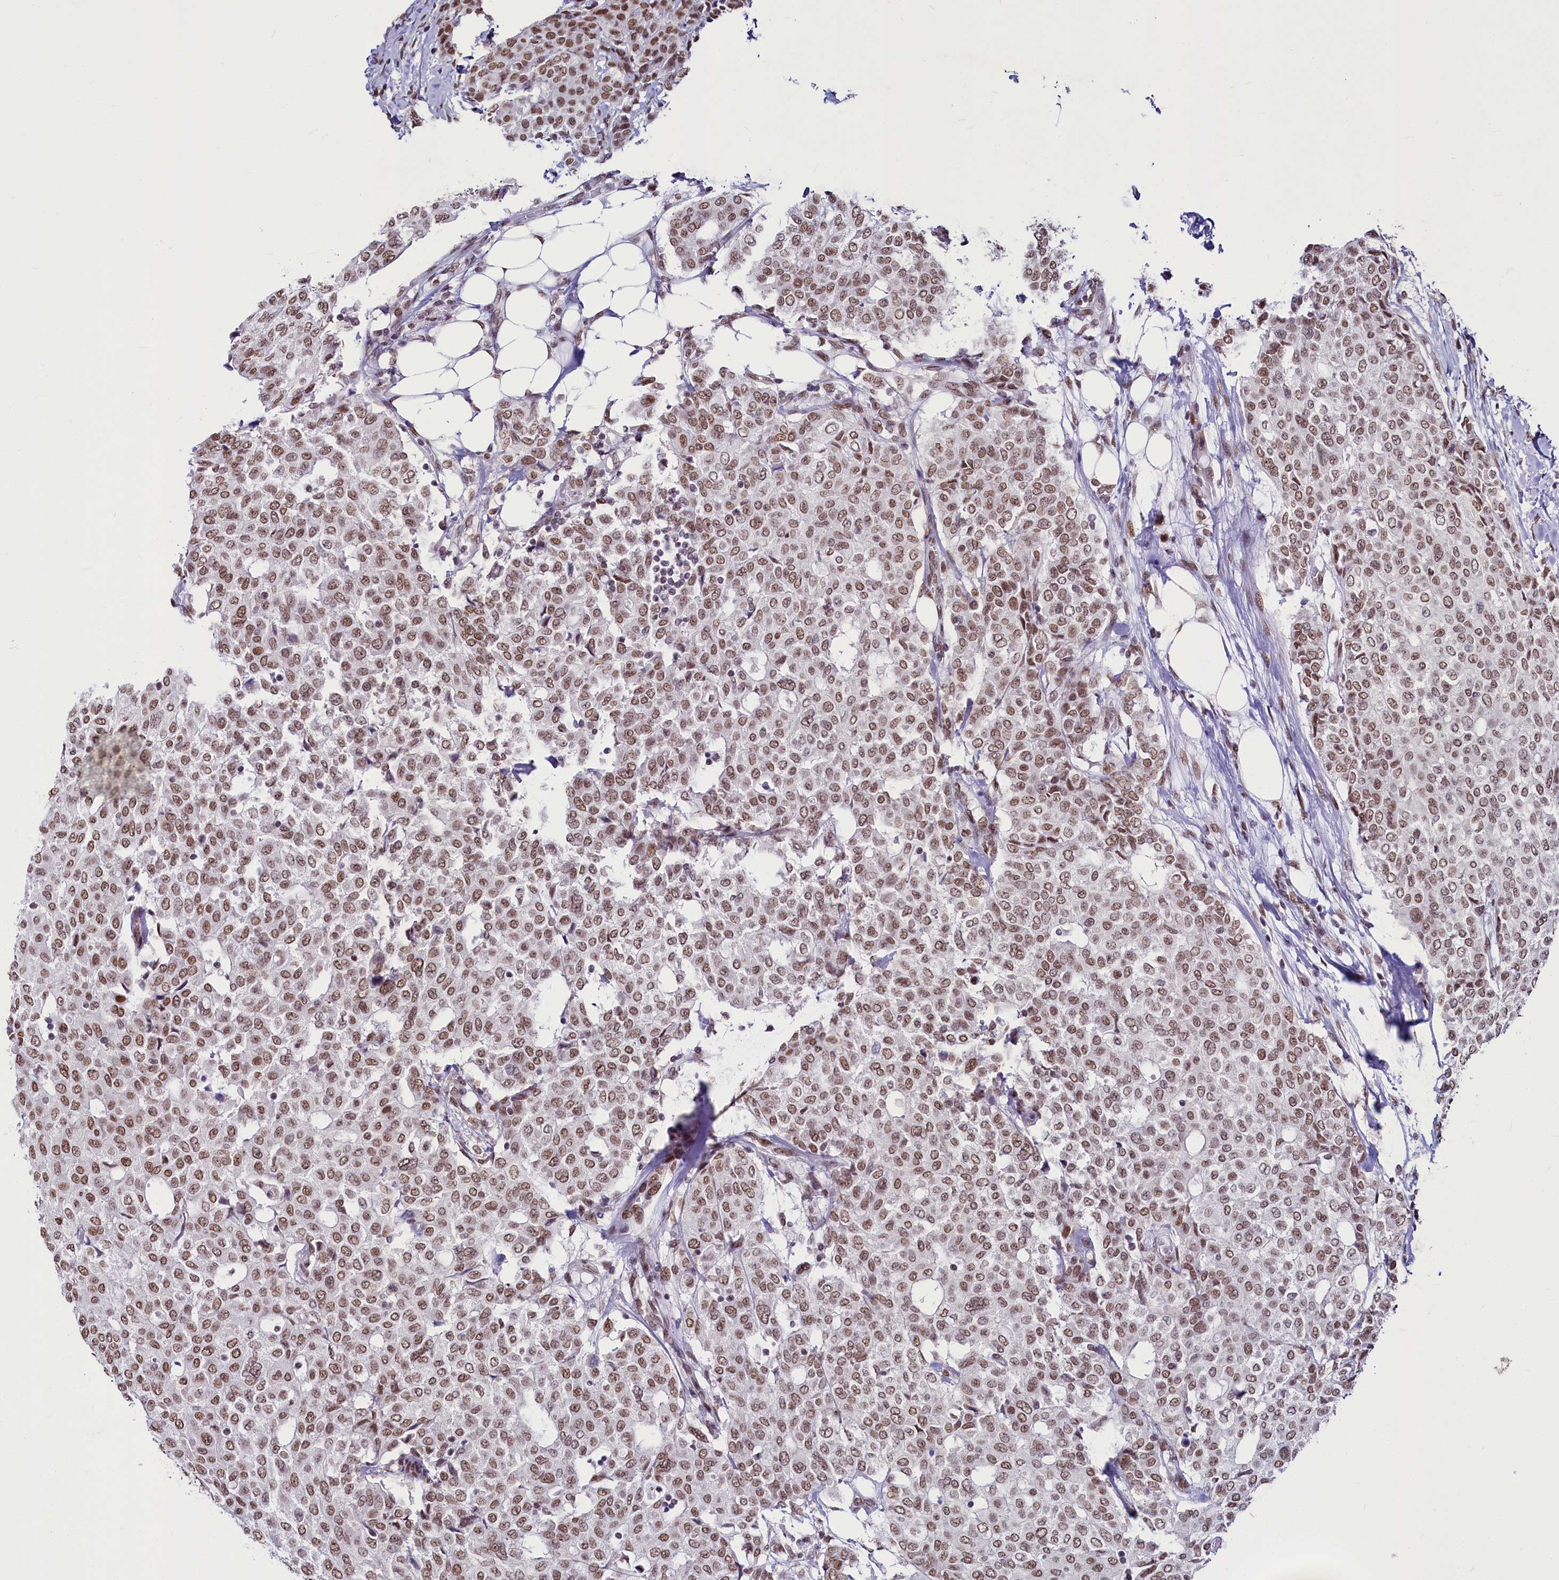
{"staining": {"intensity": "moderate", "quantity": ">75%", "location": "nuclear"}, "tissue": "breast cancer", "cell_type": "Tumor cells", "image_type": "cancer", "snomed": [{"axis": "morphology", "description": "Lobular carcinoma"}, {"axis": "topography", "description": "Breast"}], "caption": "IHC histopathology image of lobular carcinoma (breast) stained for a protein (brown), which shows medium levels of moderate nuclear positivity in approximately >75% of tumor cells.", "gene": "PARPBP", "patient": {"sex": "female", "age": 51}}